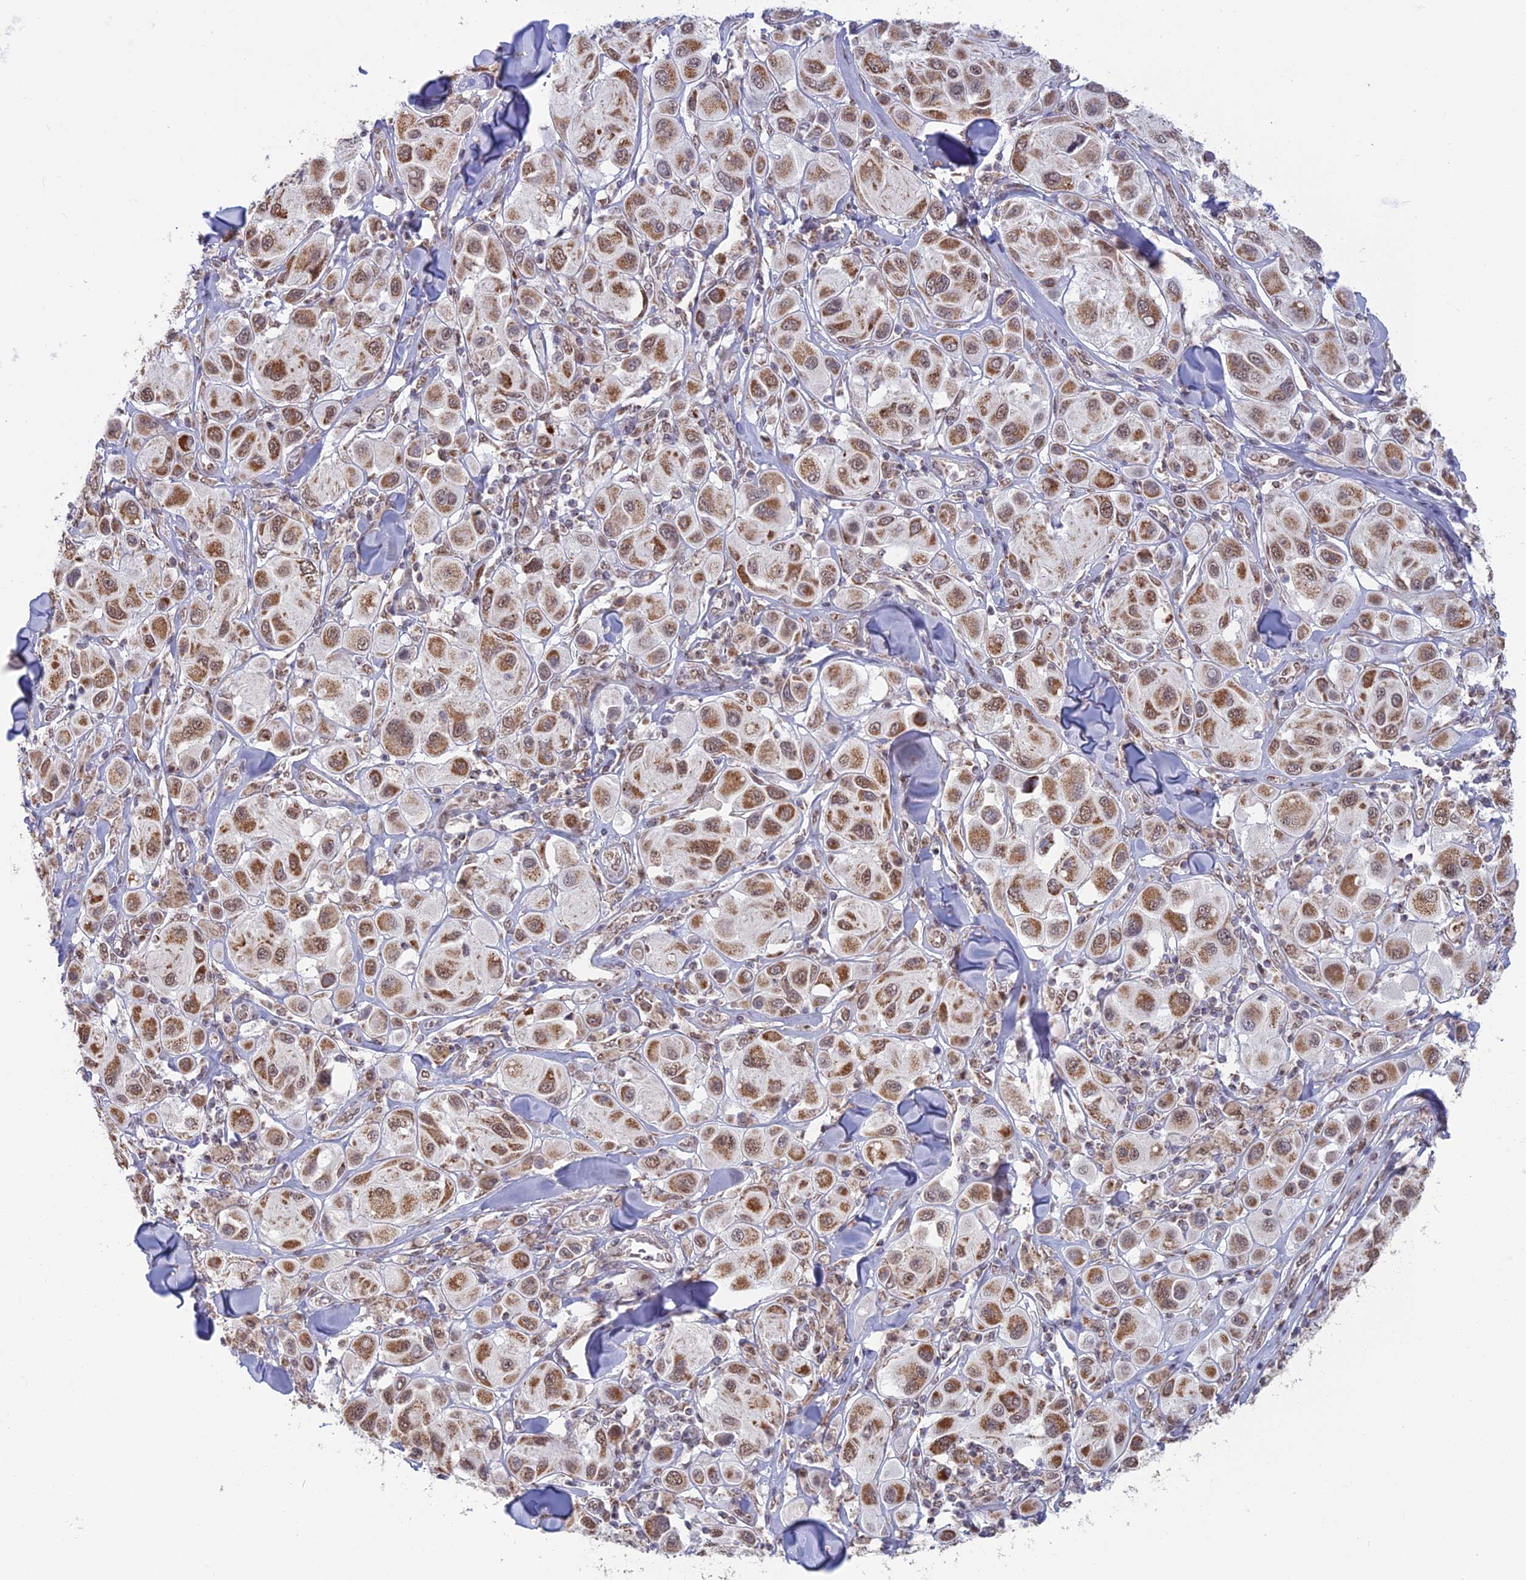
{"staining": {"intensity": "moderate", "quantity": ">75%", "location": "cytoplasmic/membranous"}, "tissue": "melanoma", "cell_type": "Tumor cells", "image_type": "cancer", "snomed": [{"axis": "morphology", "description": "Malignant melanoma, Metastatic site"}, {"axis": "topography", "description": "Skin"}], "caption": "The histopathology image reveals staining of malignant melanoma (metastatic site), revealing moderate cytoplasmic/membranous protein positivity (brown color) within tumor cells.", "gene": "ARHGAP40", "patient": {"sex": "male", "age": 41}}